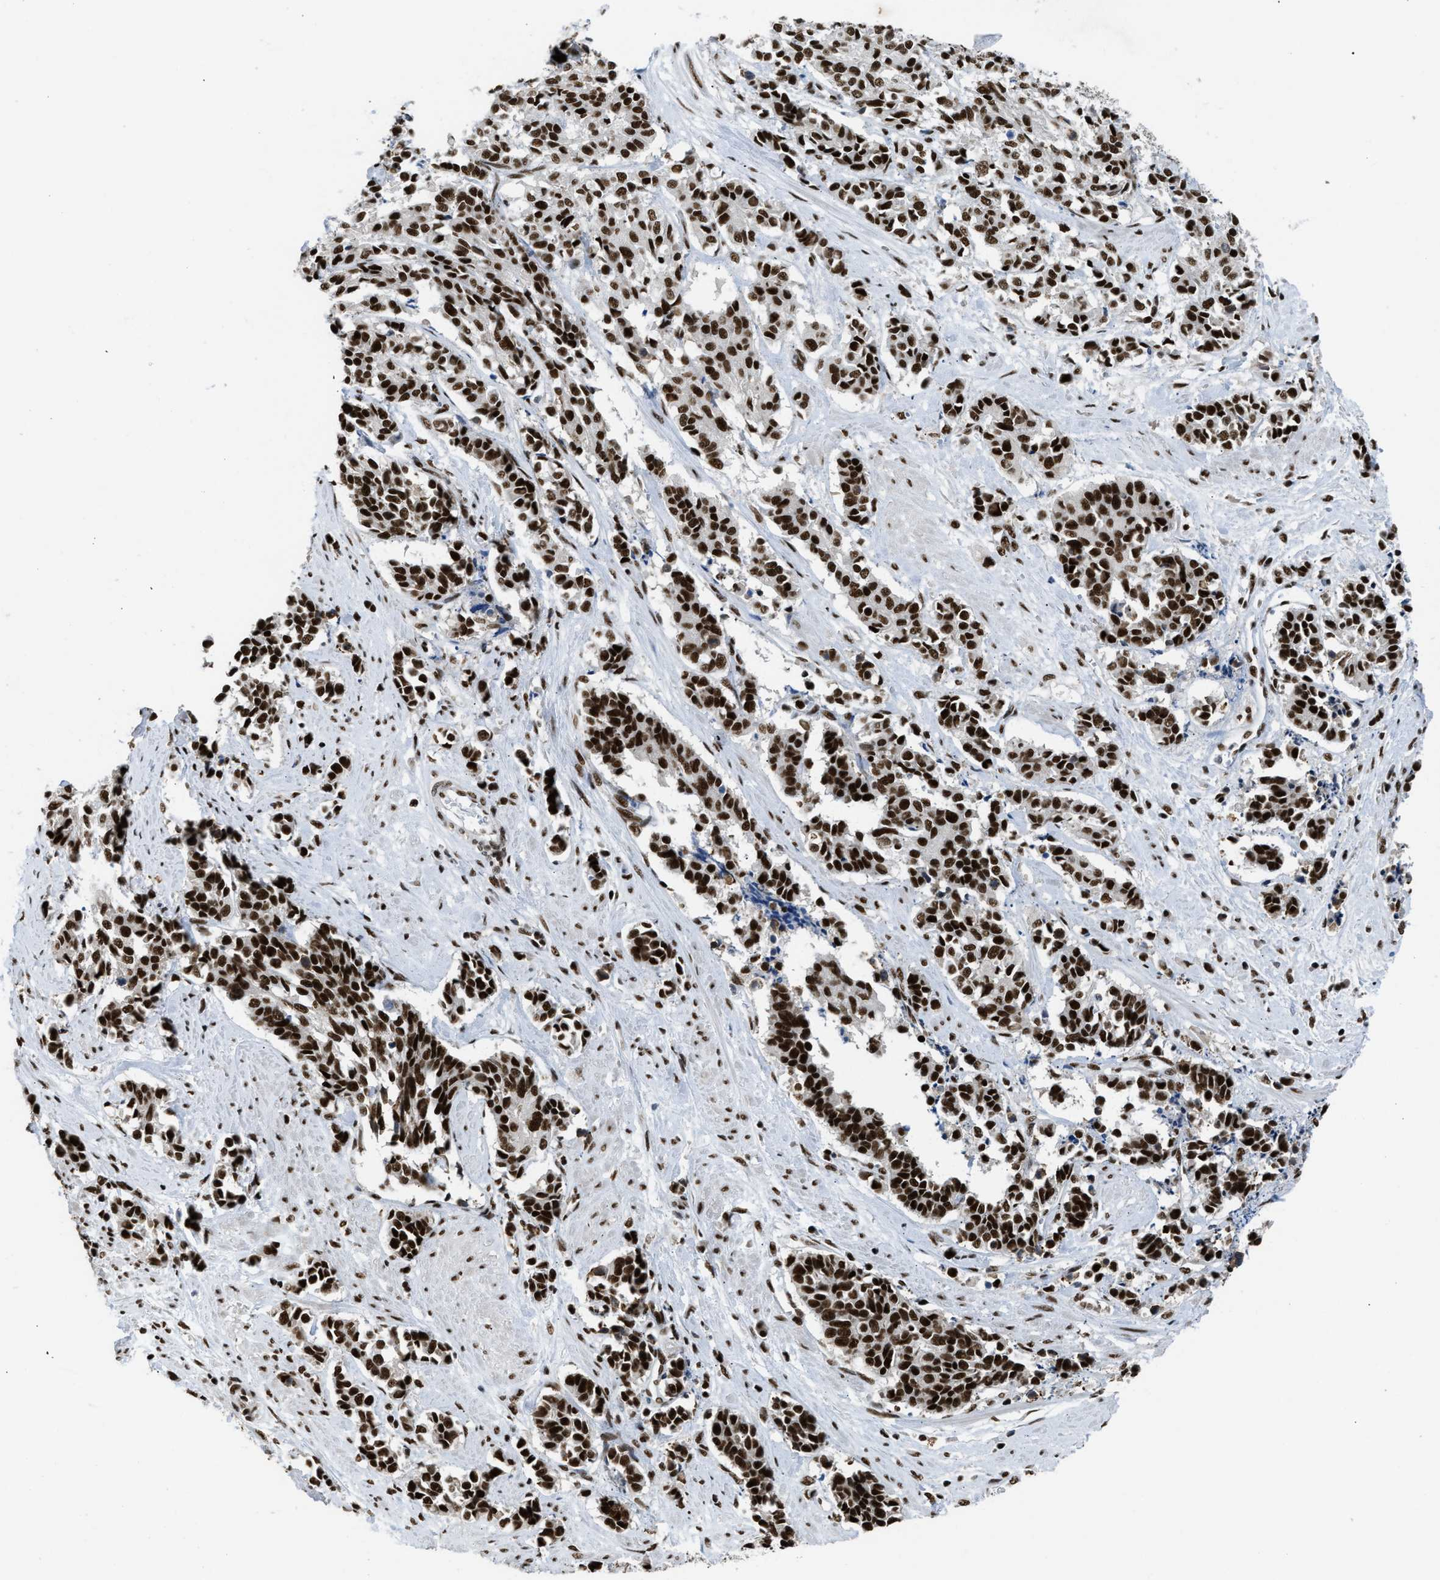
{"staining": {"intensity": "strong", "quantity": ">75%", "location": "nuclear"}, "tissue": "cervical cancer", "cell_type": "Tumor cells", "image_type": "cancer", "snomed": [{"axis": "morphology", "description": "Squamous cell carcinoma, NOS"}, {"axis": "topography", "description": "Cervix"}], "caption": "This photomicrograph displays IHC staining of human cervical cancer (squamous cell carcinoma), with high strong nuclear positivity in about >75% of tumor cells.", "gene": "SCAF4", "patient": {"sex": "female", "age": 35}}